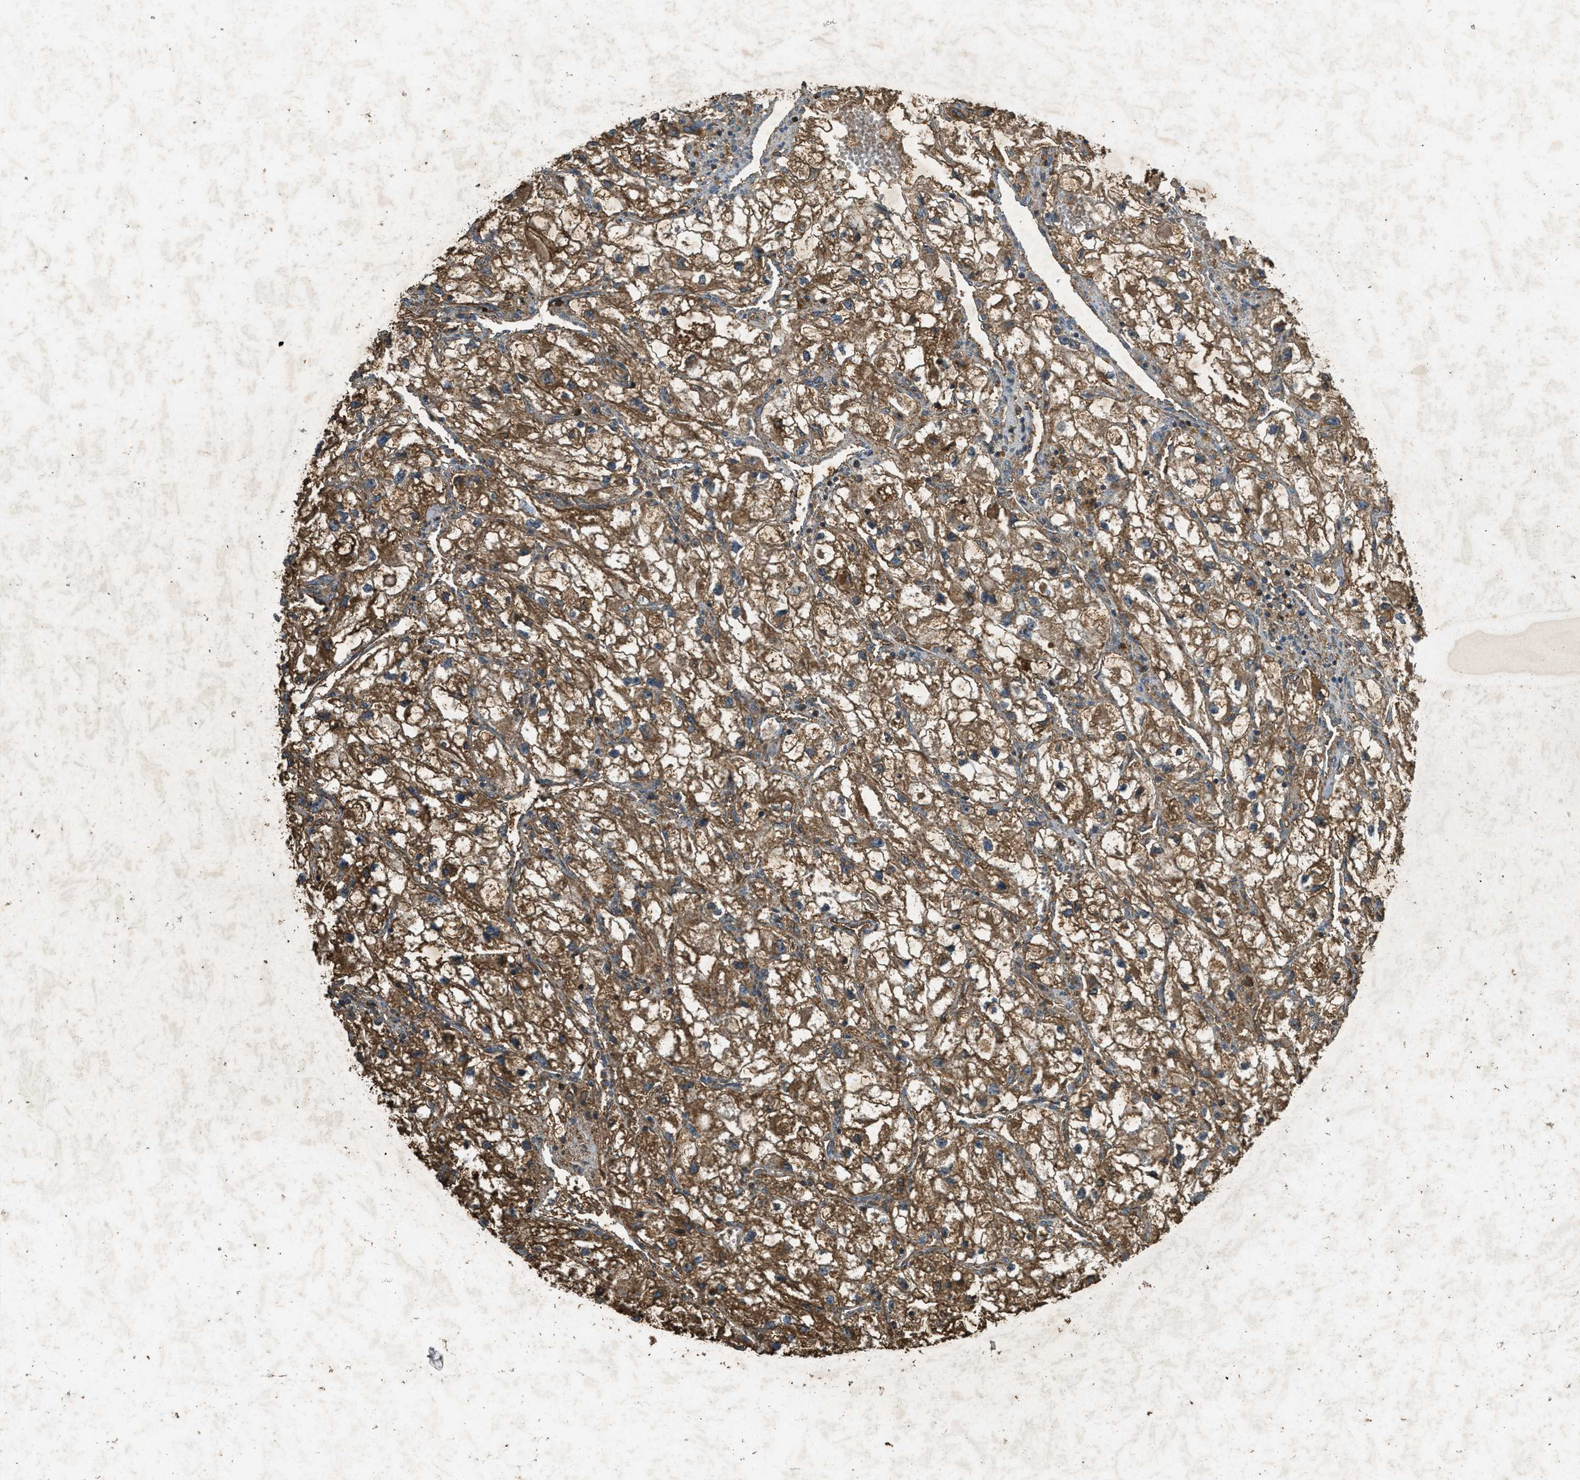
{"staining": {"intensity": "moderate", "quantity": ">75%", "location": "cytoplasmic/membranous"}, "tissue": "renal cancer", "cell_type": "Tumor cells", "image_type": "cancer", "snomed": [{"axis": "morphology", "description": "Adenocarcinoma, NOS"}, {"axis": "topography", "description": "Kidney"}], "caption": "Adenocarcinoma (renal) stained for a protein shows moderate cytoplasmic/membranous positivity in tumor cells. (IHC, brightfield microscopy, high magnification).", "gene": "PPP1R15A", "patient": {"sex": "female", "age": 70}}